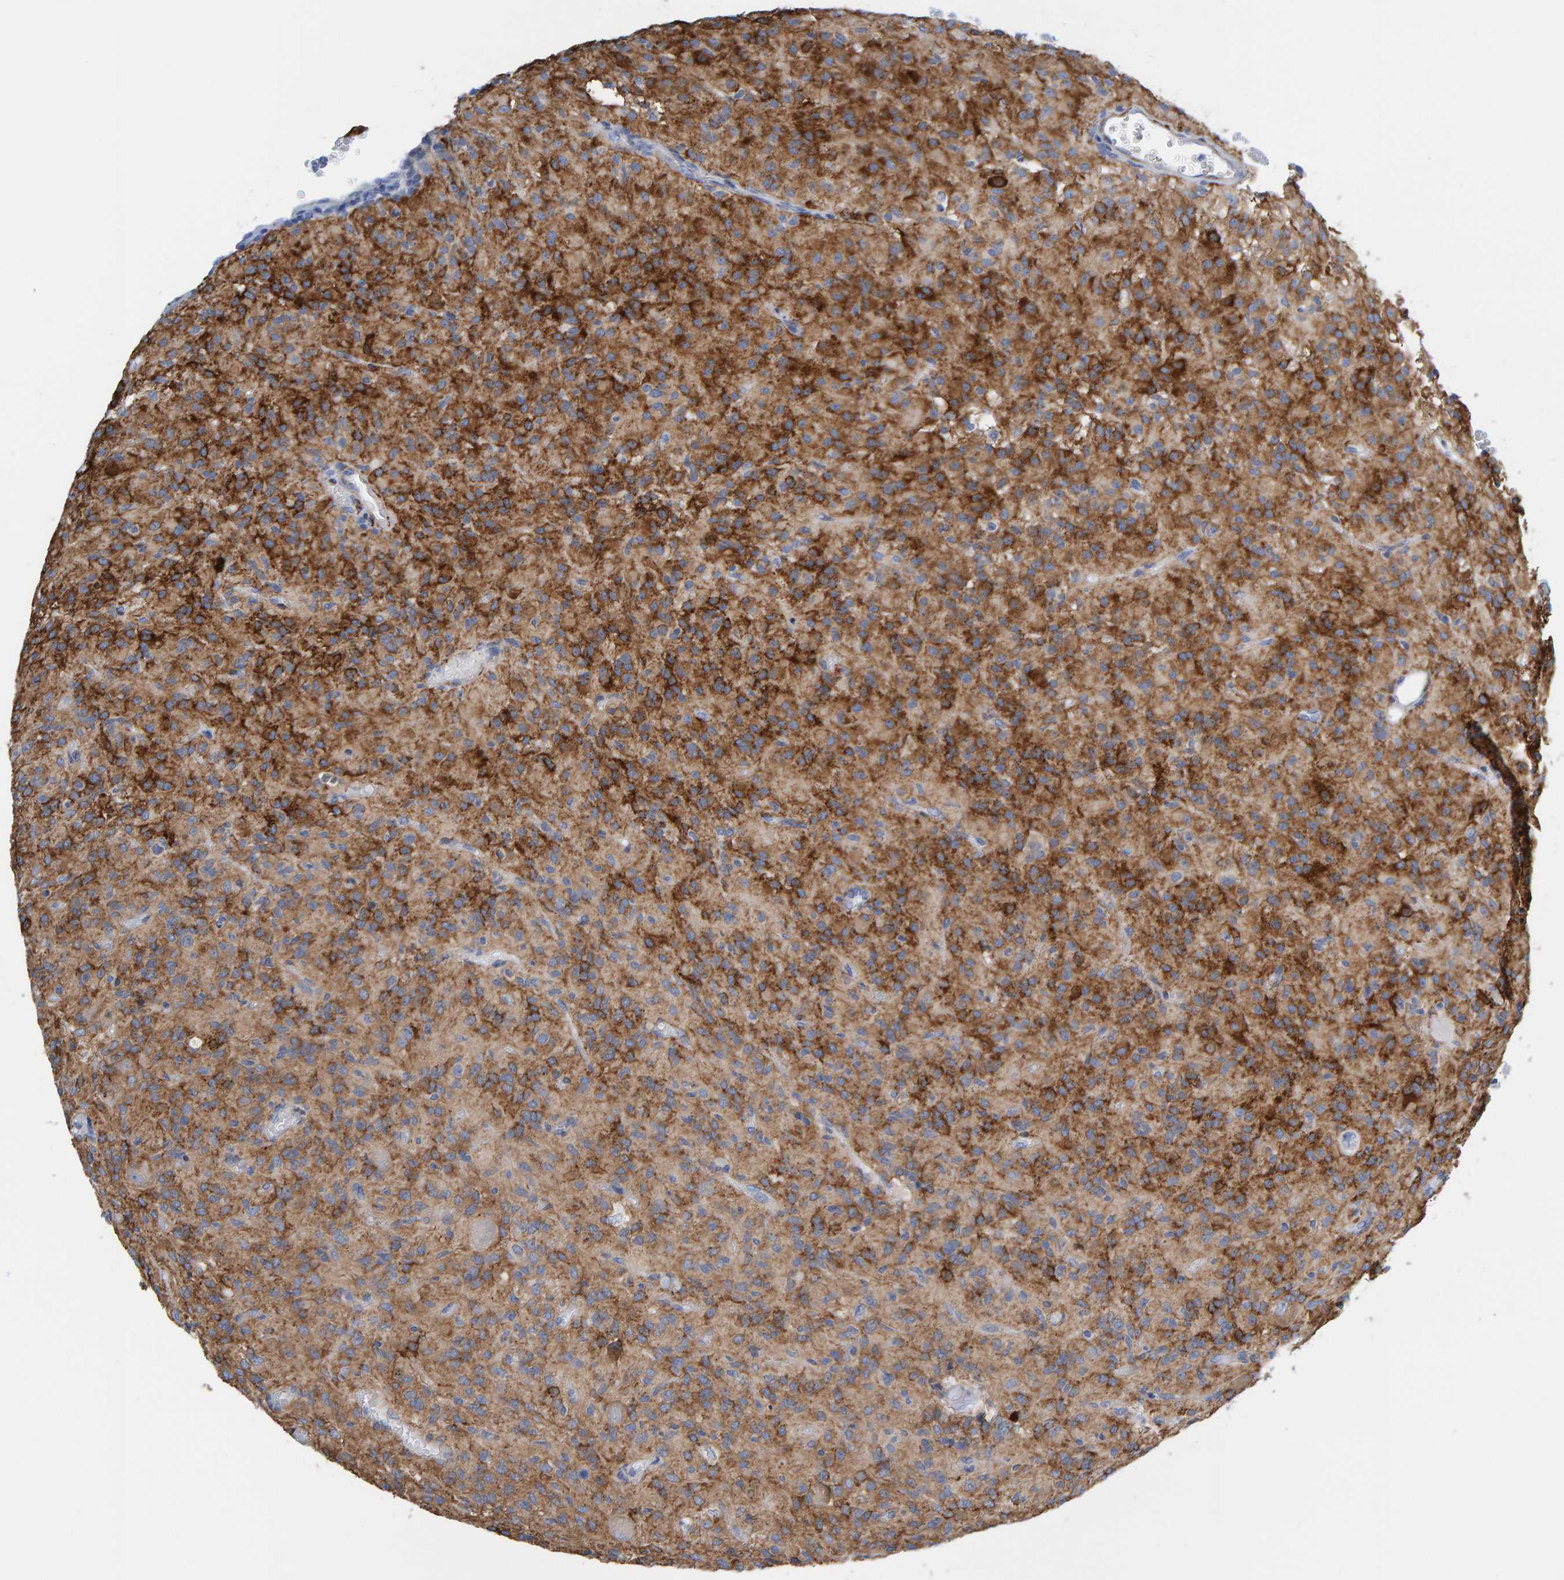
{"staining": {"intensity": "moderate", "quantity": ">75%", "location": "cytoplasmic/membranous"}, "tissue": "glioma", "cell_type": "Tumor cells", "image_type": "cancer", "snomed": [{"axis": "morphology", "description": "Glioma, malignant, High grade"}, {"axis": "topography", "description": "Brain"}], "caption": "Glioma tissue shows moderate cytoplasmic/membranous staining in approximately >75% of tumor cells, visualized by immunohistochemistry.", "gene": "MAP1B", "patient": {"sex": "female", "age": 59}}